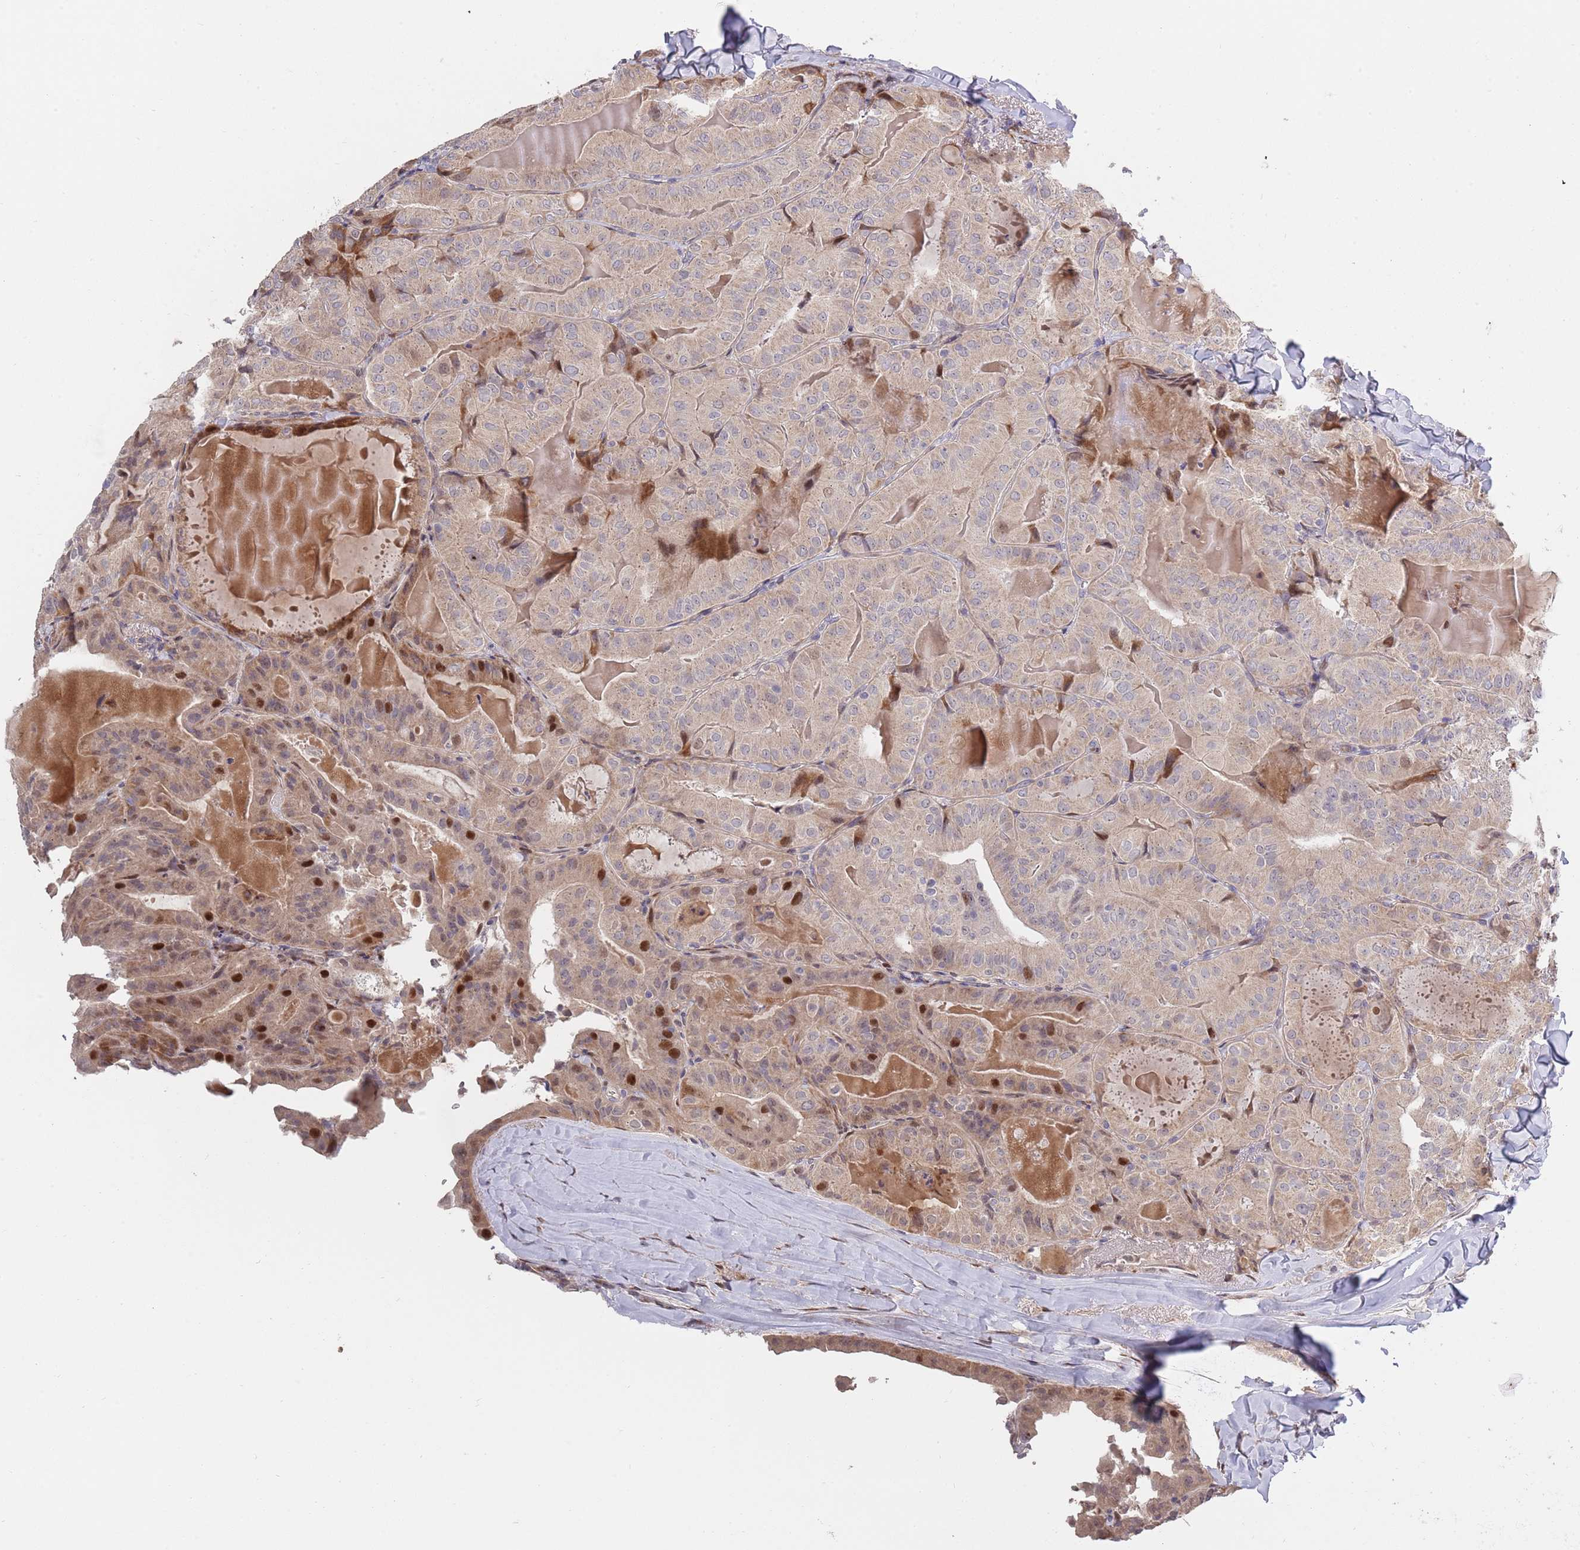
{"staining": {"intensity": "moderate", "quantity": "<25%", "location": "nuclear"}, "tissue": "thyroid cancer", "cell_type": "Tumor cells", "image_type": "cancer", "snomed": [{"axis": "morphology", "description": "Papillary adenocarcinoma, NOS"}, {"axis": "topography", "description": "Thyroid gland"}], "caption": "Human thyroid cancer stained with a protein marker demonstrates moderate staining in tumor cells.", "gene": "SYNDIG1L", "patient": {"sex": "female", "age": 68}}